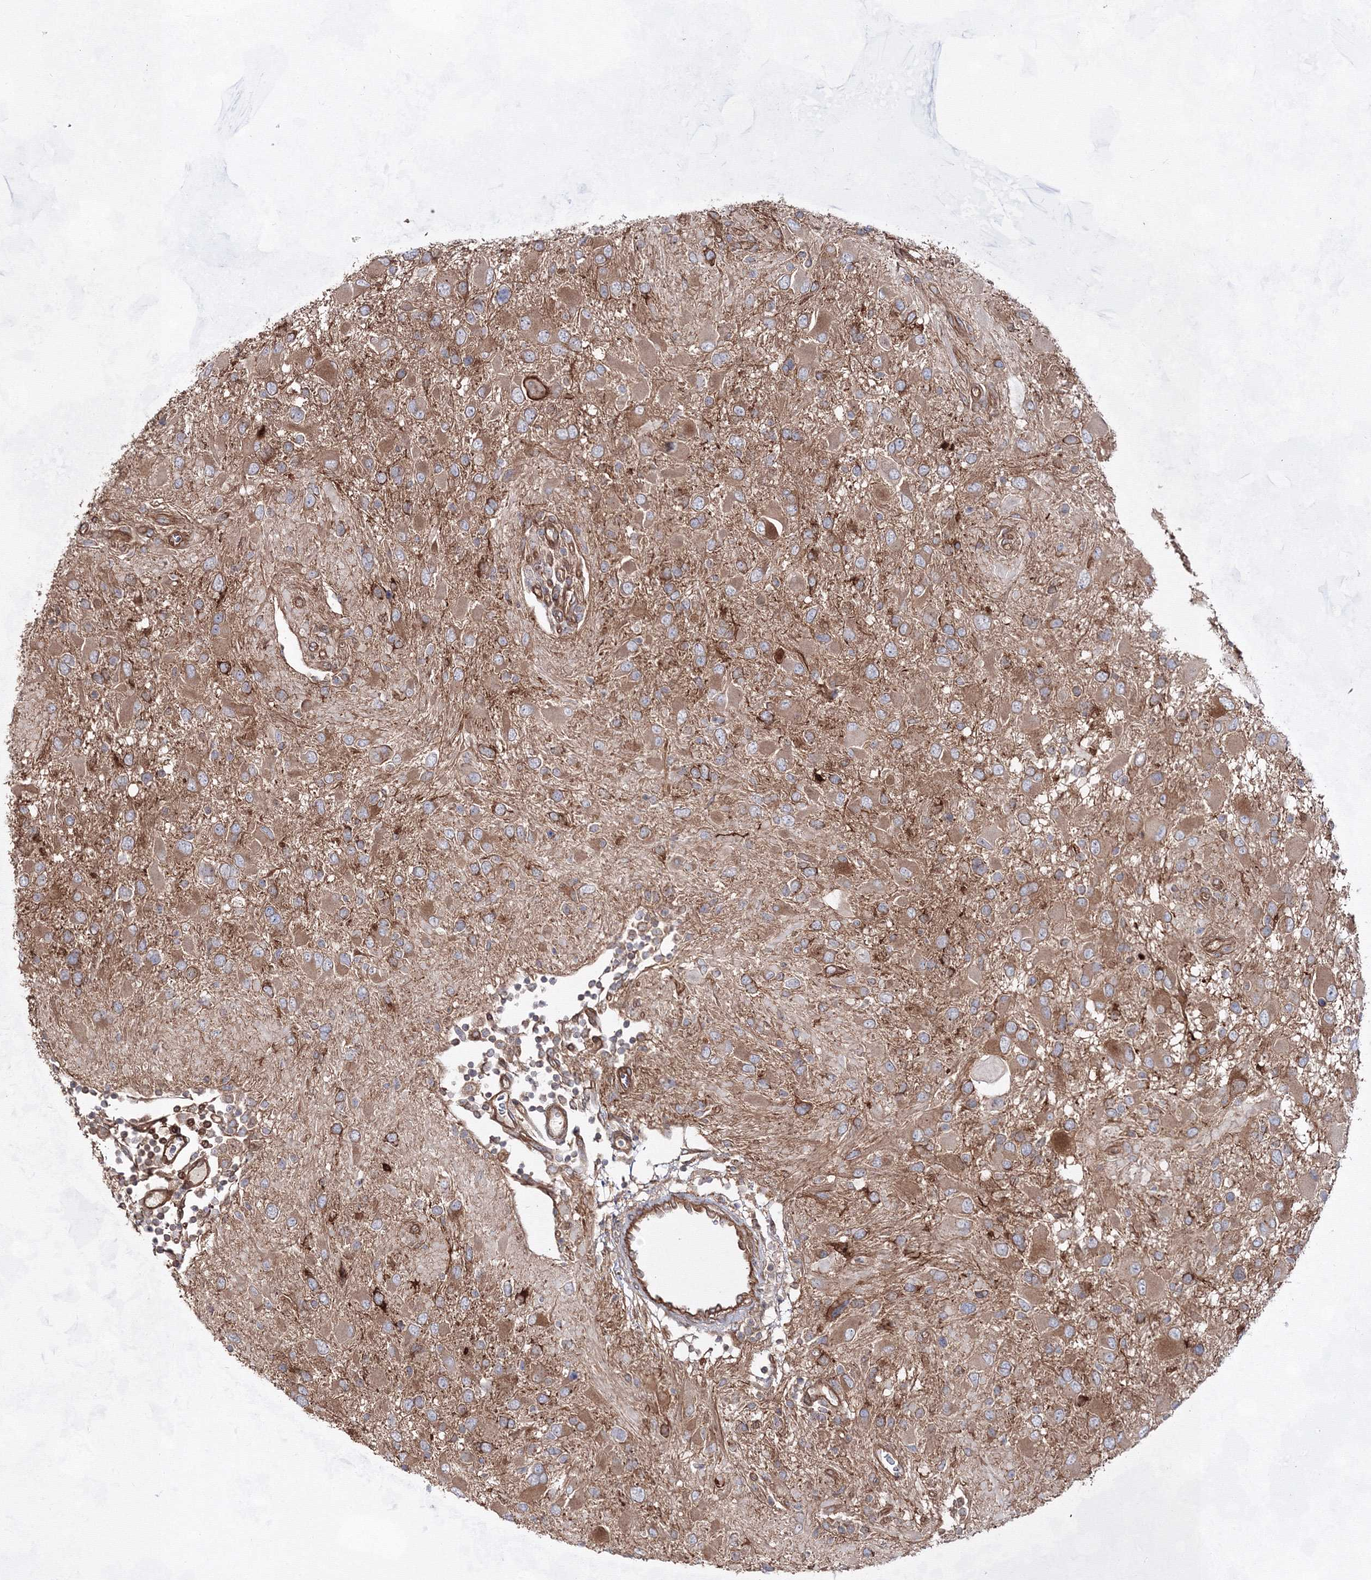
{"staining": {"intensity": "moderate", "quantity": ">75%", "location": "cytoplasmic/membranous"}, "tissue": "glioma", "cell_type": "Tumor cells", "image_type": "cancer", "snomed": [{"axis": "morphology", "description": "Glioma, malignant, High grade"}, {"axis": "topography", "description": "Brain"}], "caption": "A micrograph showing moderate cytoplasmic/membranous staining in approximately >75% of tumor cells in glioma, as visualized by brown immunohistochemical staining.", "gene": "EXOC6", "patient": {"sex": "male", "age": 53}}